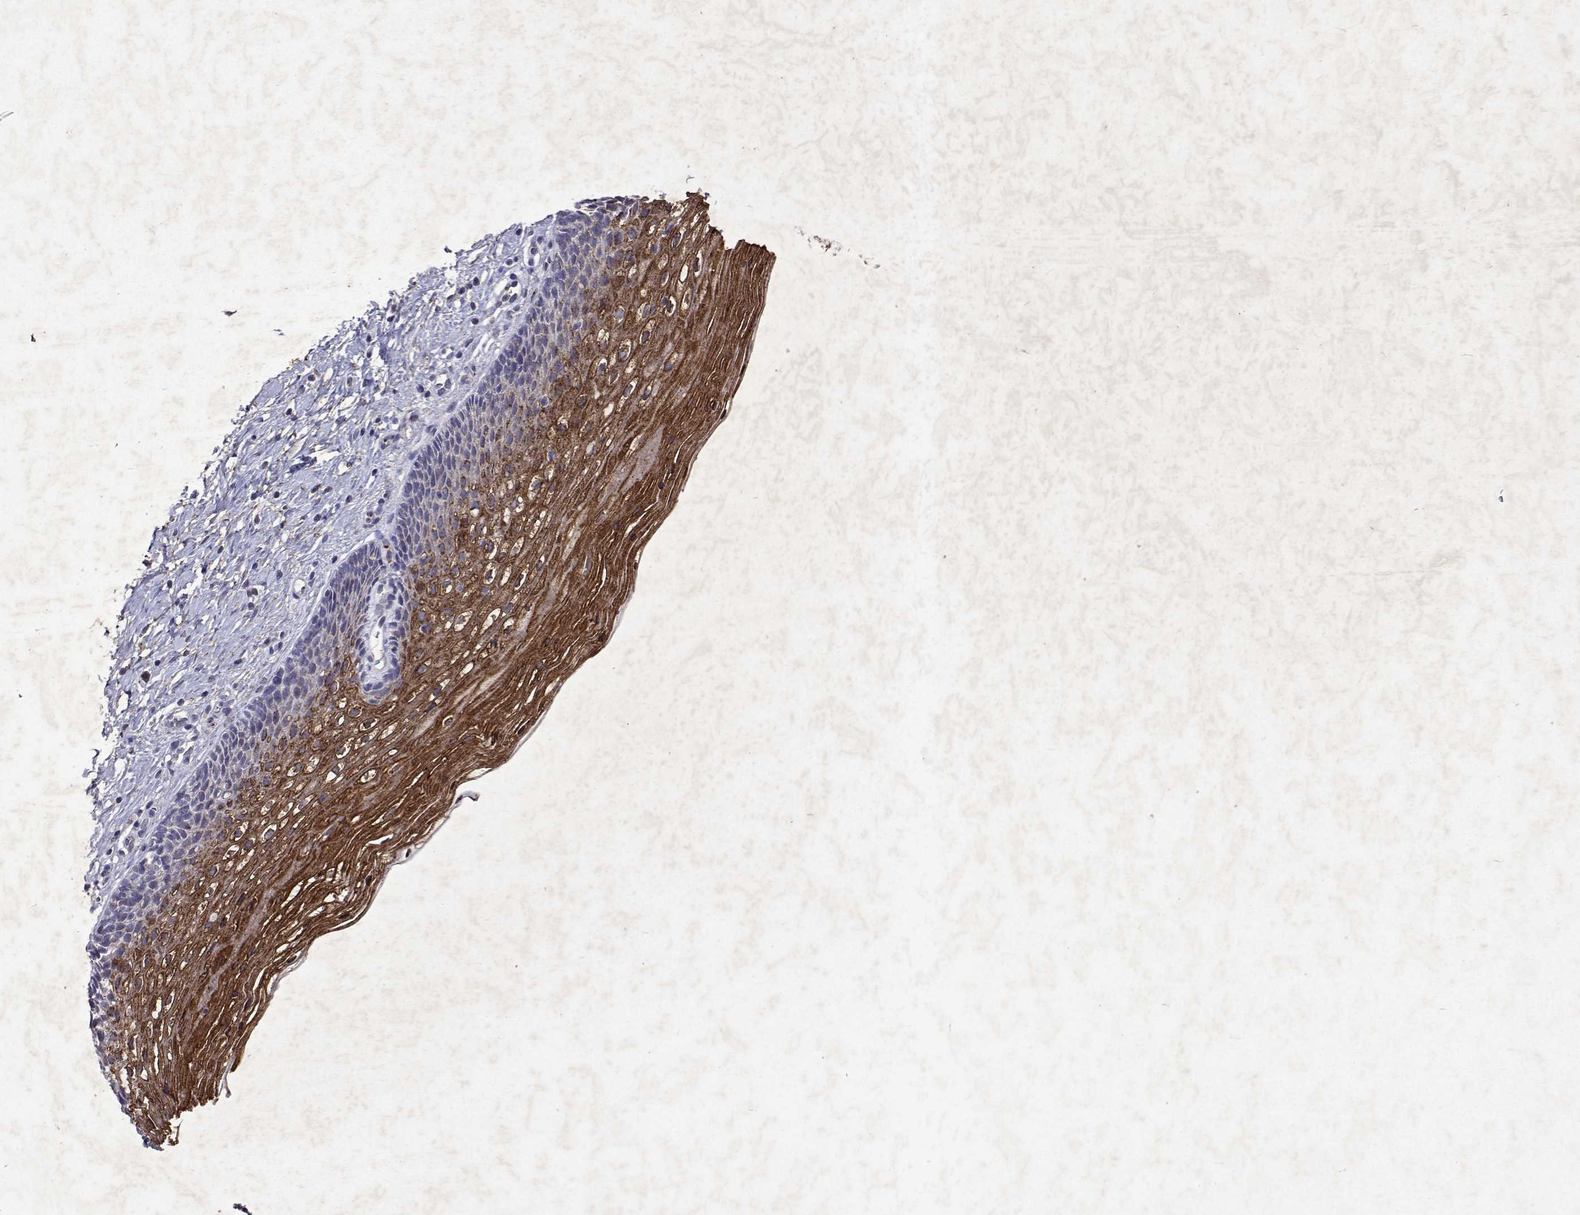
{"staining": {"intensity": "strong", "quantity": "25%-75%", "location": "cytoplasmic/membranous"}, "tissue": "cervix", "cell_type": "Glandular cells", "image_type": "normal", "snomed": [{"axis": "morphology", "description": "Normal tissue, NOS"}, {"axis": "topography", "description": "Cervix"}], "caption": "Cervix stained with a brown dye reveals strong cytoplasmic/membranous positive positivity in approximately 25%-75% of glandular cells.", "gene": "DUSP28", "patient": {"sex": "female", "age": 34}}